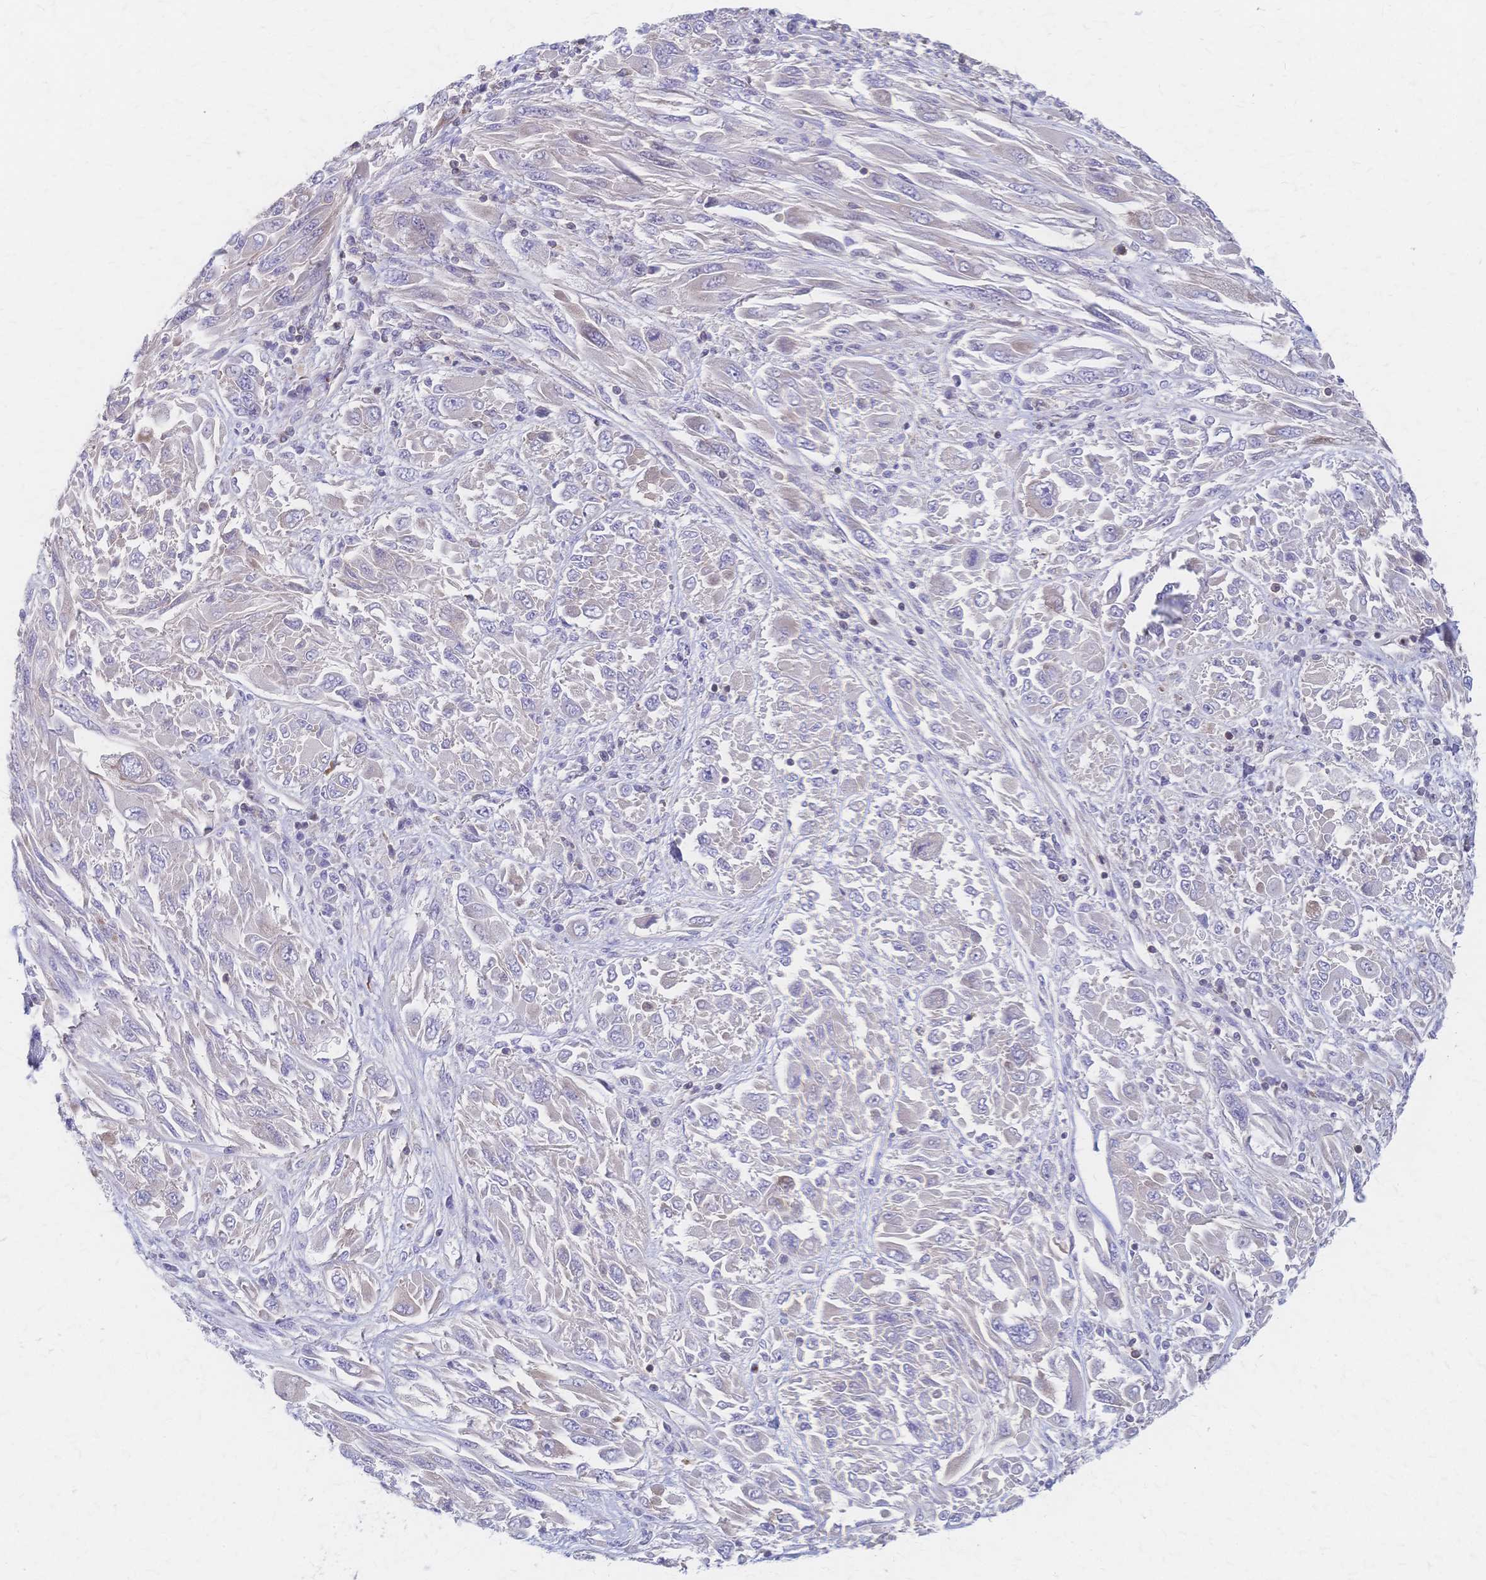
{"staining": {"intensity": "negative", "quantity": "none", "location": "none"}, "tissue": "melanoma", "cell_type": "Tumor cells", "image_type": "cancer", "snomed": [{"axis": "morphology", "description": "Malignant melanoma, NOS"}, {"axis": "topography", "description": "Skin"}], "caption": "An image of human malignant melanoma is negative for staining in tumor cells.", "gene": "CYB5A", "patient": {"sex": "female", "age": 91}}